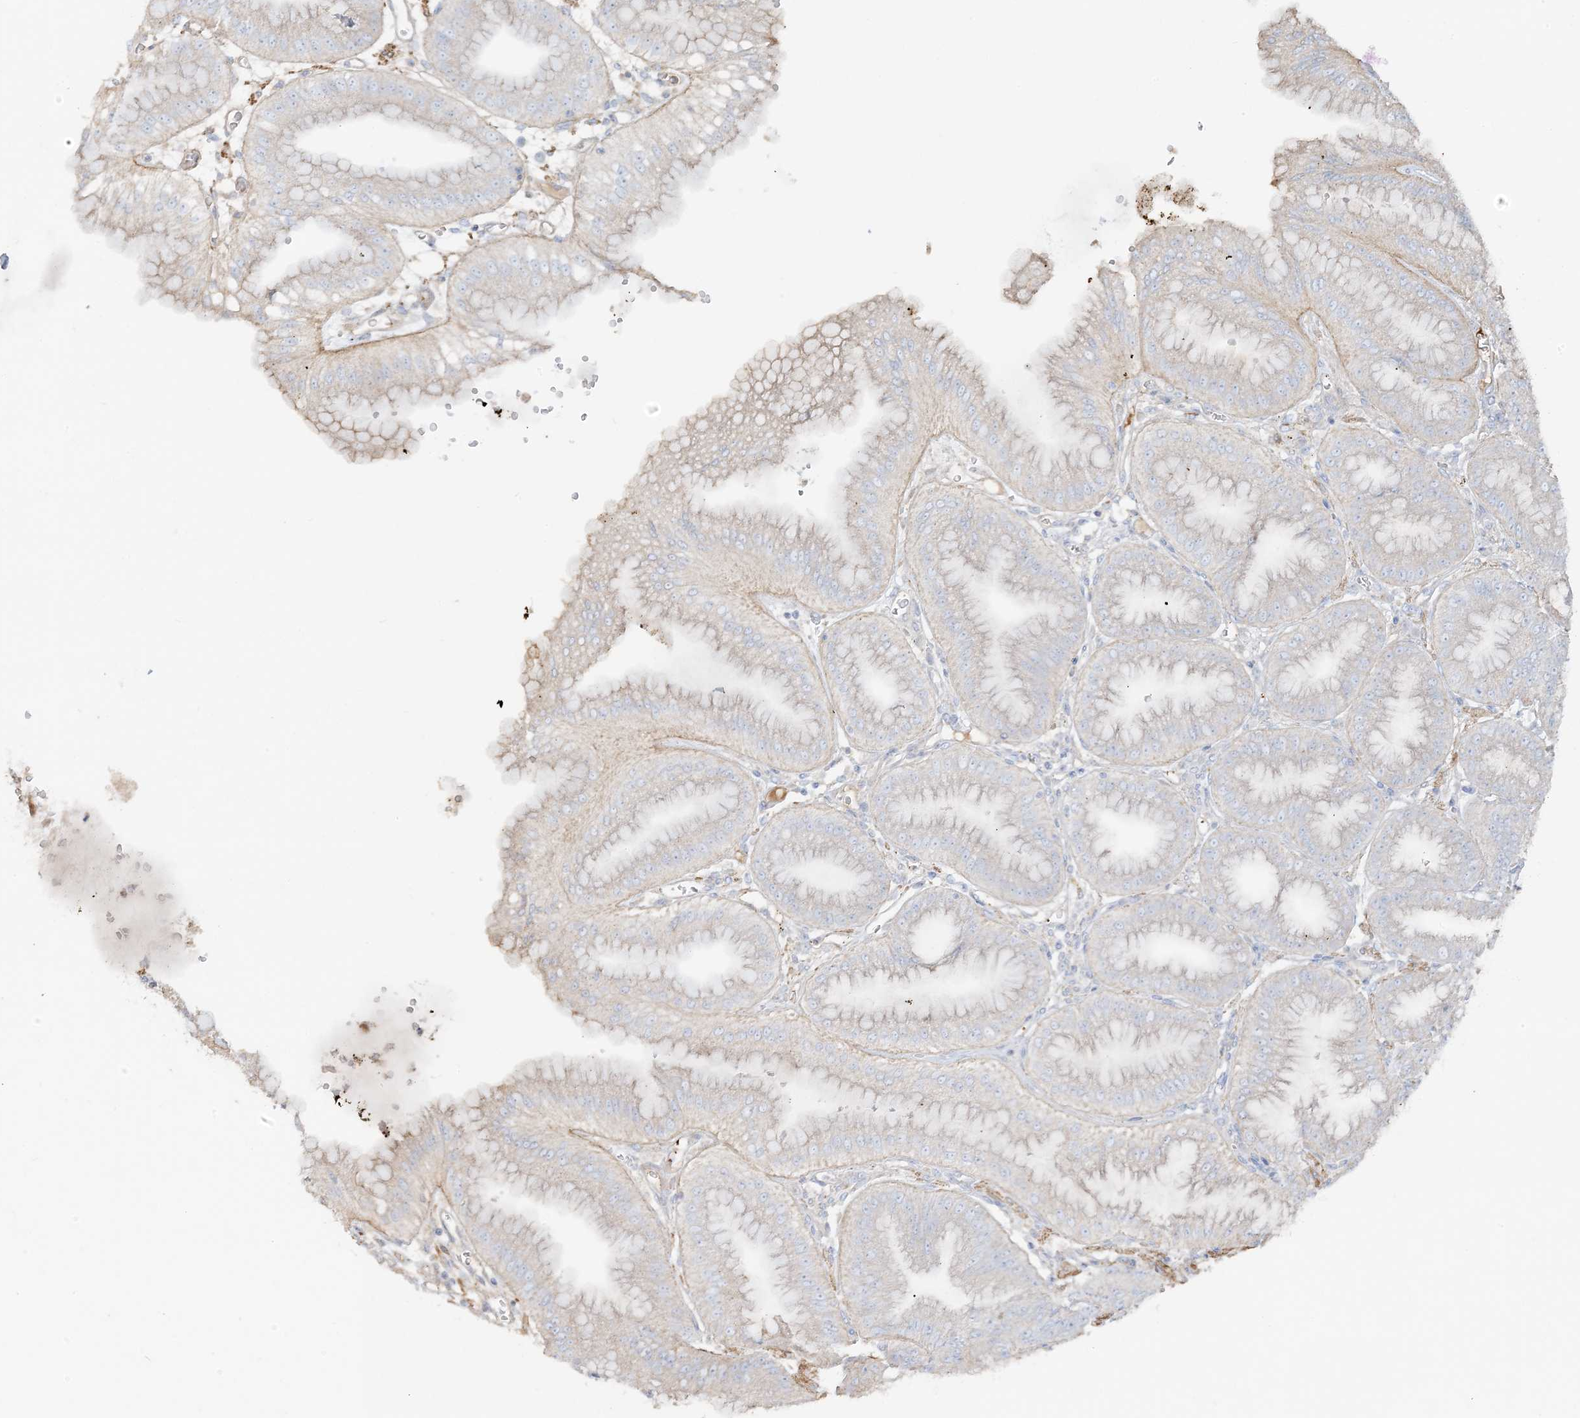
{"staining": {"intensity": "moderate", "quantity": "<25%", "location": "cytoplasmic/membranous"}, "tissue": "stomach", "cell_type": "Glandular cells", "image_type": "normal", "snomed": [{"axis": "morphology", "description": "Normal tissue, NOS"}, {"axis": "topography", "description": "Stomach, lower"}], "caption": "DAB (3,3'-diaminobenzidine) immunohistochemical staining of benign stomach demonstrates moderate cytoplasmic/membranous protein positivity in about <25% of glandular cells. (IHC, brightfield microscopy, high magnification).", "gene": "GTF3C2", "patient": {"sex": "male", "age": 71}}